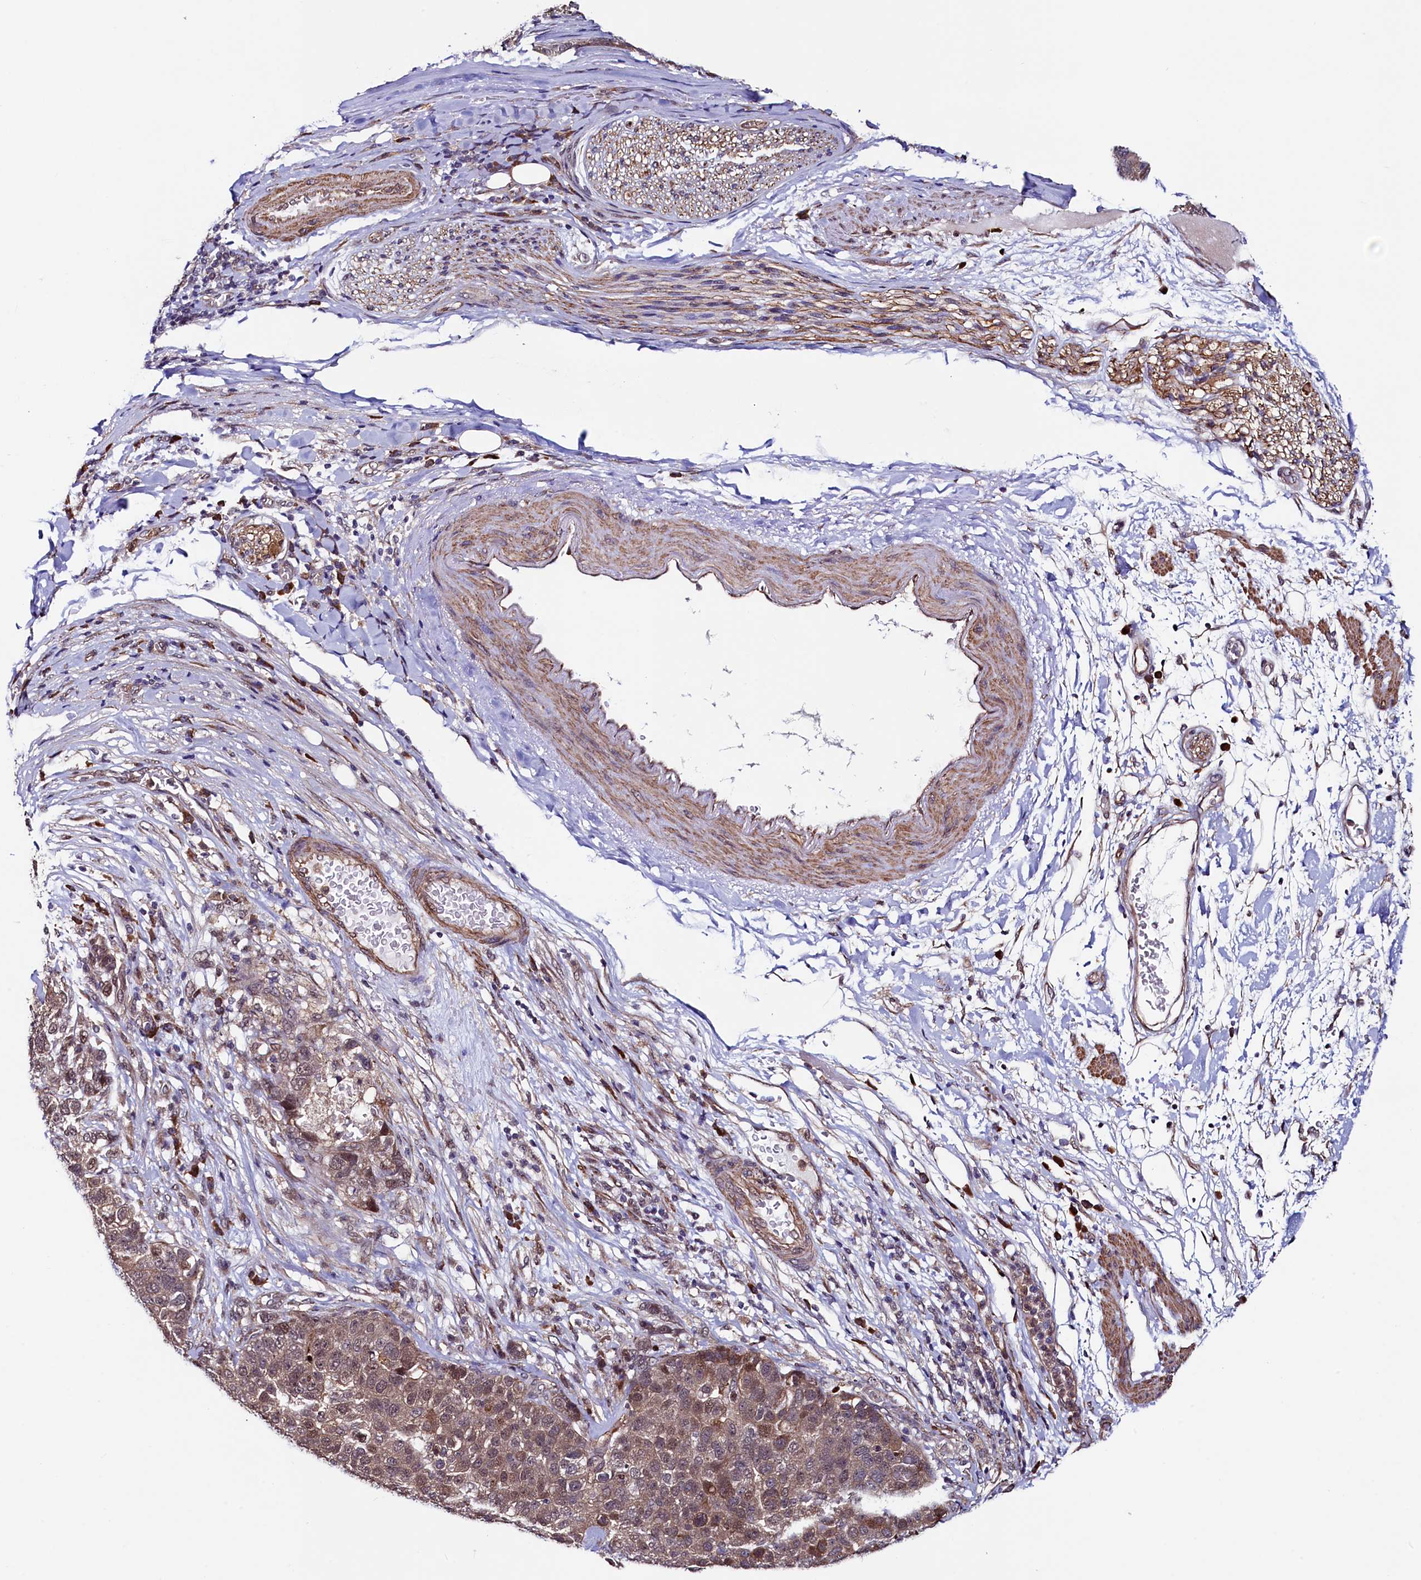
{"staining": {"intensity": "weak", "quantity": ">75%", "location": "cytoplasmic/membranous,nuclear"}, "tissue": "pancreatic cancer", "cell_type": "Tumor cells", "image_type": "cancer", "snomed": [{"axis": "morphology", "description": "Adenocarcinoma, NOS"}, {"axis": "topography", "description": "Pancreas"}], "caption": "This image reveals pancreatic cancer (adenocarcinoma) stained with immunohistochemistry to label a protein in brown. The cytoplasmic/membranous and nuclear of tumor cells show weak positivity for the protein. Nuclei are counter-stained blue.", "gene": "LEO1", "patient": {"sex": "female", "age": 61}}